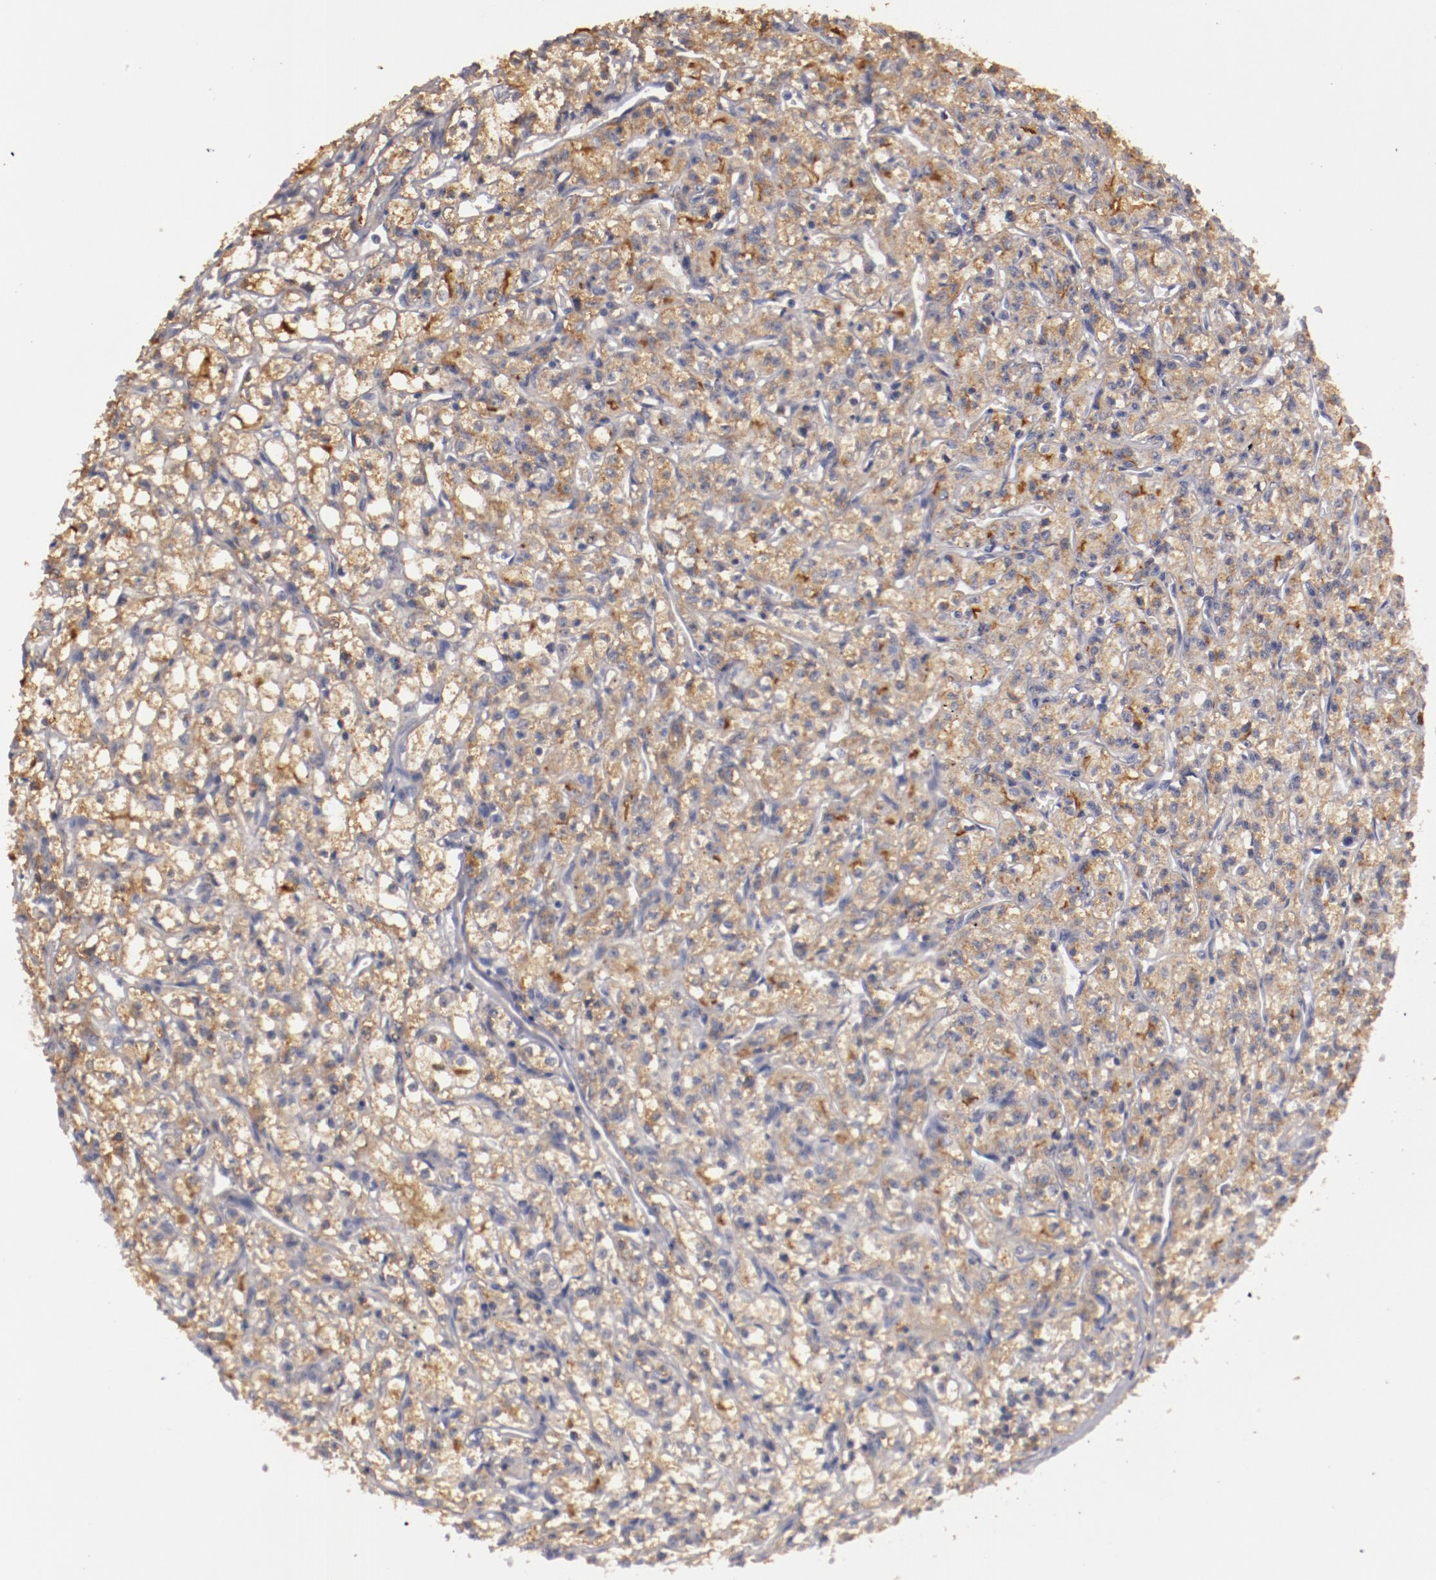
{"staining": {"intensity": "weak", "quantity": "25%-75%", "location": "cytoplasmic/membranous"}, "tissue": "renal cancer", "cell_type": "Tumor cells", "image_type": "cancer", "snomed": [{"axis": "morphology", "description": "Adenocarcinoma, NOS"}, {"axis": "topography", "description": "Kidney"}], "caption": "Renal cancer tissue reveals weak cytoplasmic/membranous positivity in approximately 25%-75% of tumor cells", "gene": "MBL2", "patient": {"sex": "male", "age": 61}}